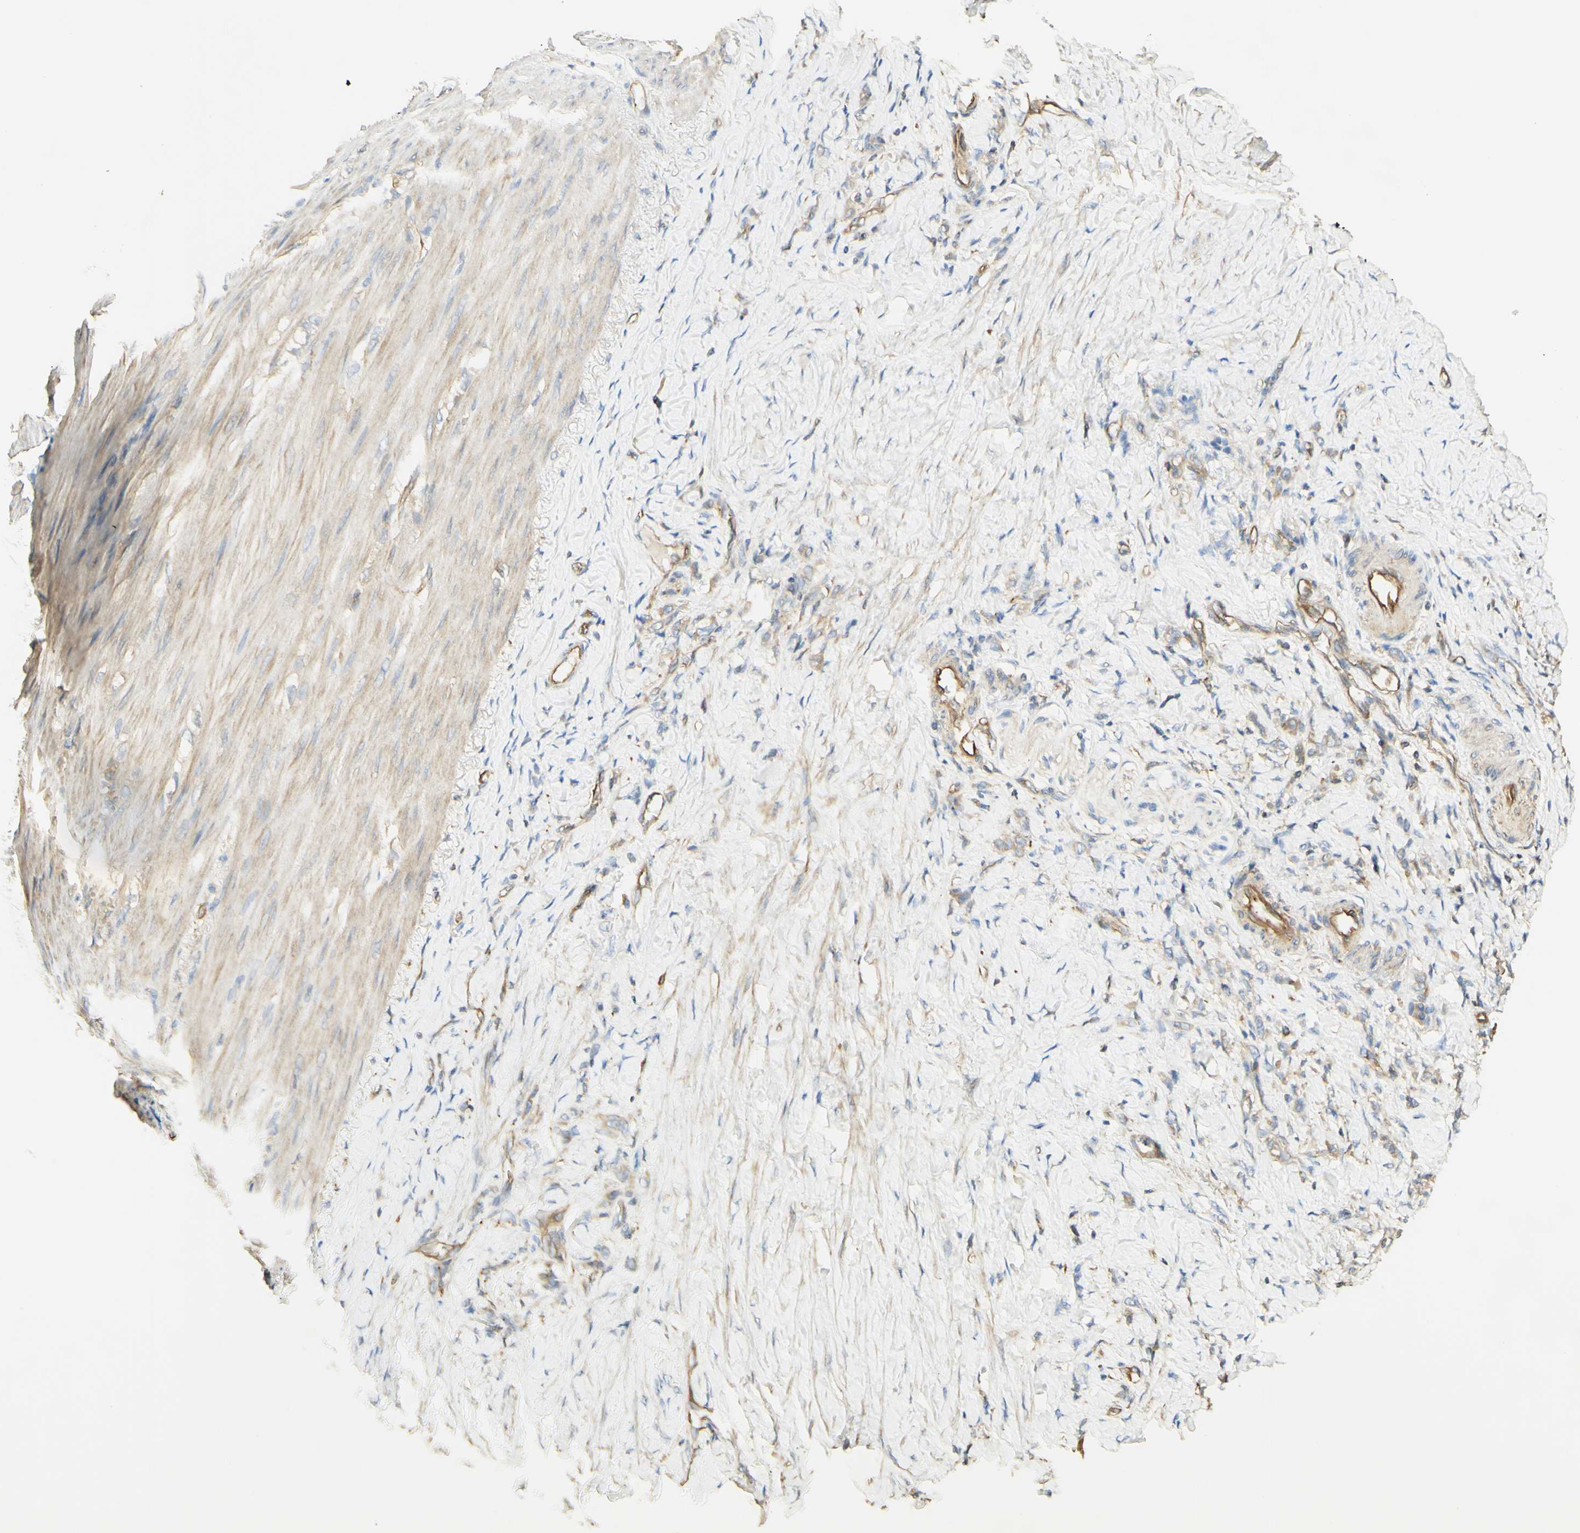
{"staining": {"intensity": "weak", "quantity": ">75%", "location": "cytoplasmic/membranous"}, "tissue": "stomach cancer", "cell_type": "Tumor cells", "image_type": "cancer", "snomed": [{"axis": "morphology", "description": "Adenocarcinoma, NOS"}, {"axis": "topography", "description": "Stomach"}], "caption": "There is low levels of weak cytoplasmic/membranous expression in tumor cells of adenocarcinoma (stomach), as demonstrated by immunohistochemical staining (brown color).", "gene": "IKBKG", "patient": {"sex": "male", "age": 82}}